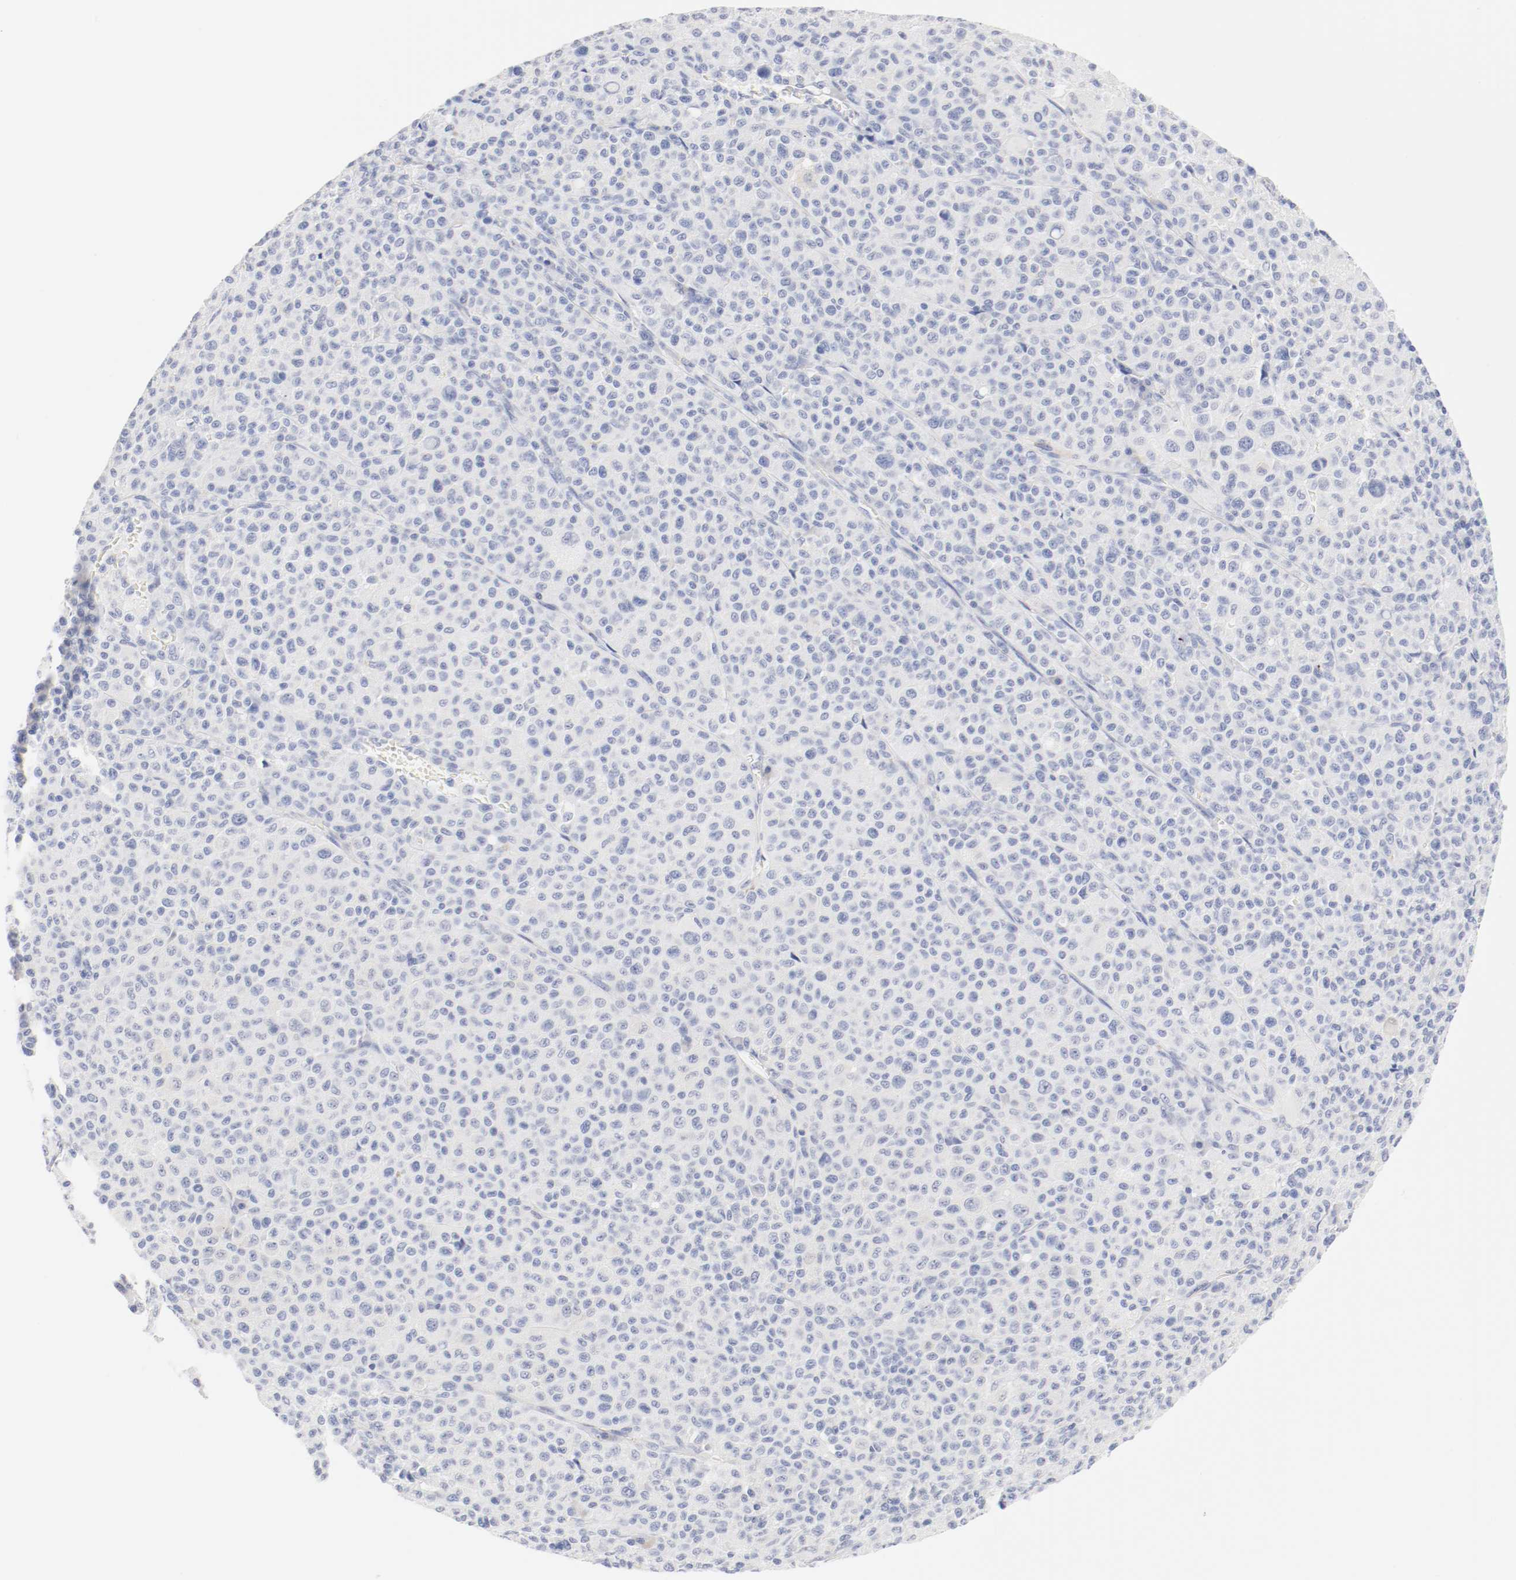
{"staining": {"intensity": "negative", "quantity": "none", "location": "none"}, "tissue": "melanoma", "cell_type": "Tumor cells", "image_type": "cancer", "snomed": [{"axis": "morphology", "description": "Malignant melanoma, Metastatic site"}, {"axis": "topography", "description": "Skin"}], "caption": "An IHC micrograph of melanoma is shown. There is no staining in tumor cells of melanoma.", "gene": "HOMER1", "patient": {"sex": "female", "age": 74}}